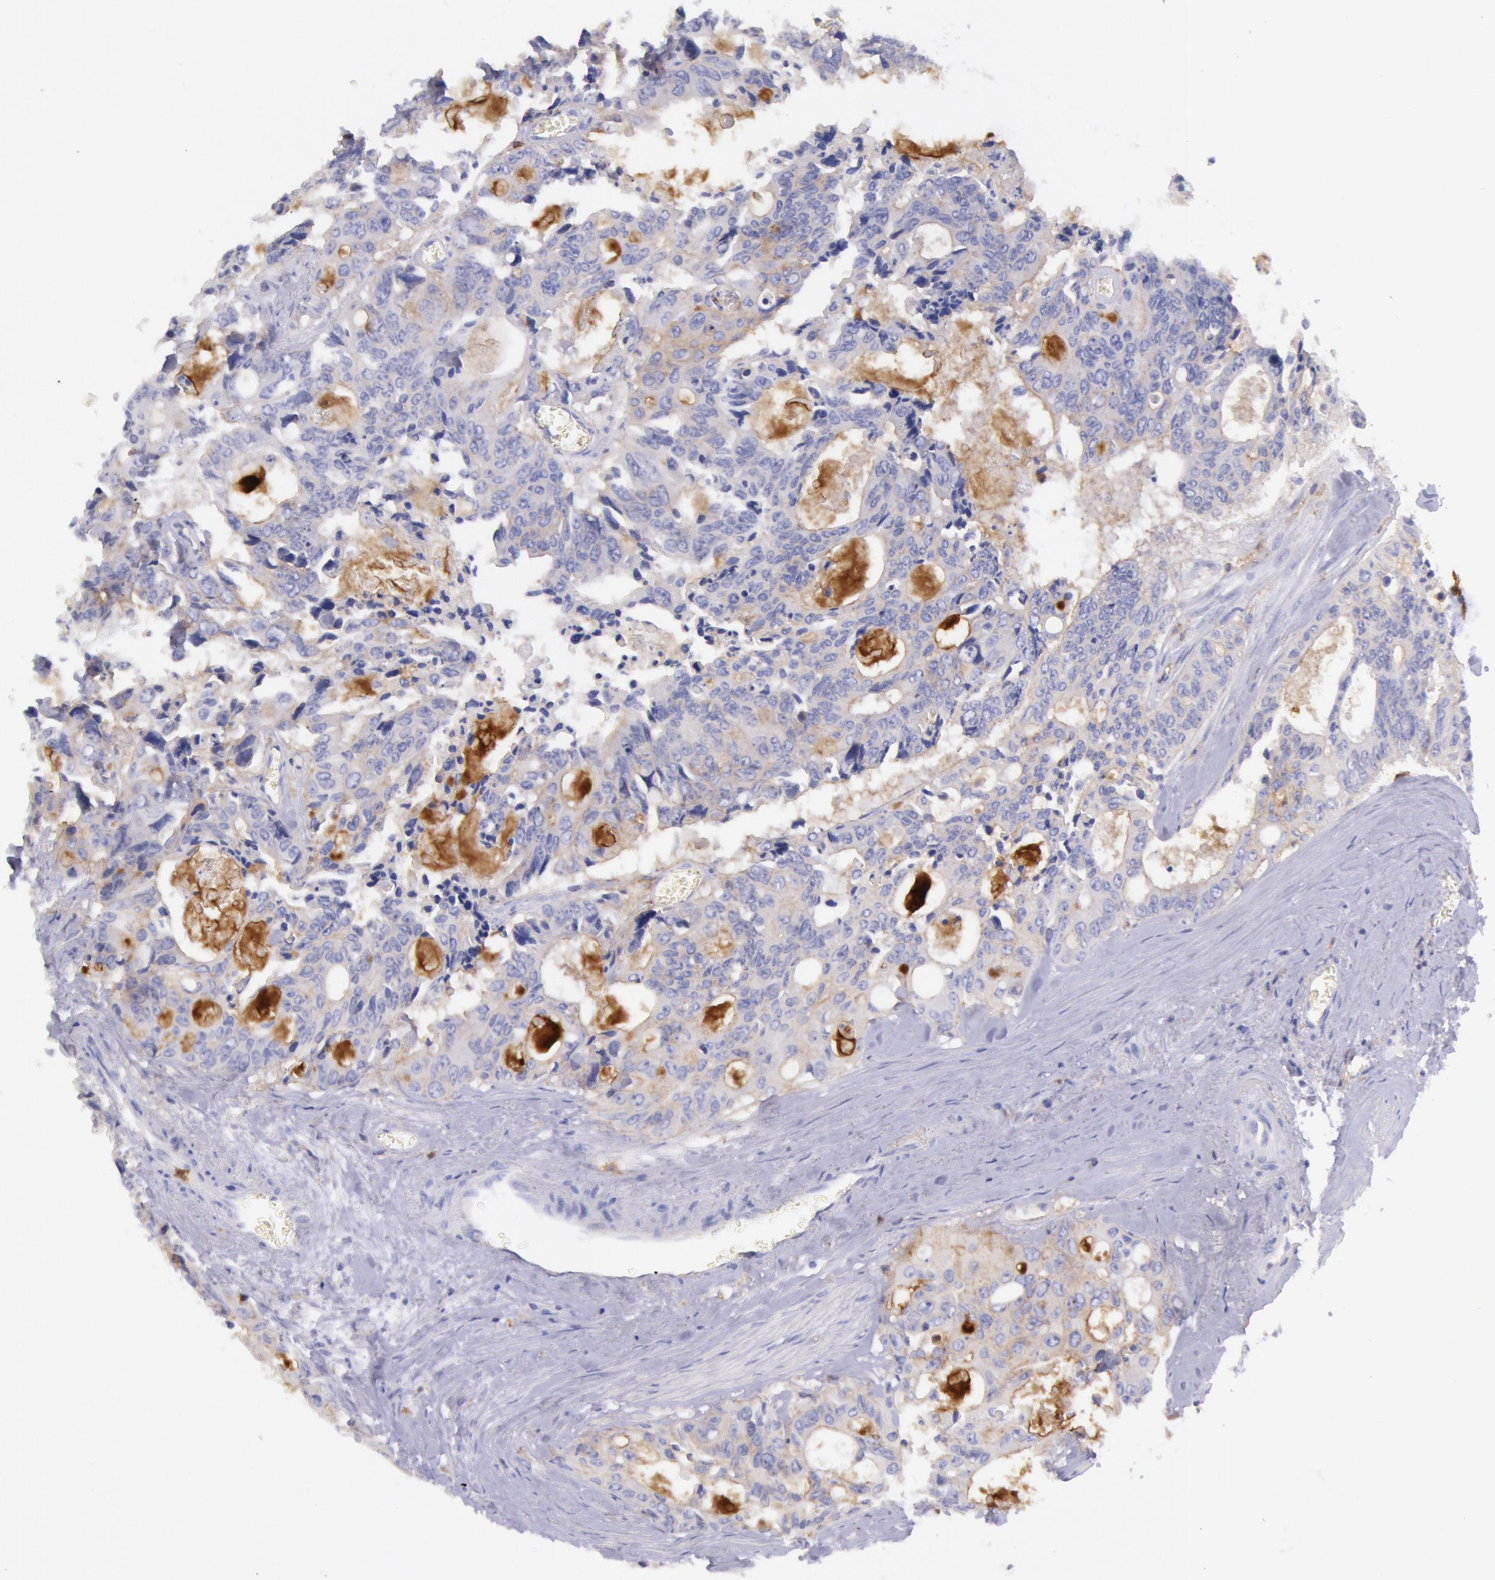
{"staining": {"intensity": "weak", "quantity": "<25%", "location": "cytoplasmic/membranous"}, "tissue": "colorectal cancer", "cell_type": "Tumor cells", "image_type": "cancer", "snomed": [{"axis": "morphology", "description": "Adenocarcinoma, NOS"}, {"axis": "topography", "description": "Rectum"}], "caption": "This is an immunohistochemistry image of human colorectal adenocarcinoma. There is no staining in tumor cells.", "gene": "LYN", "patient": {"sex": "male", "age": 76}}